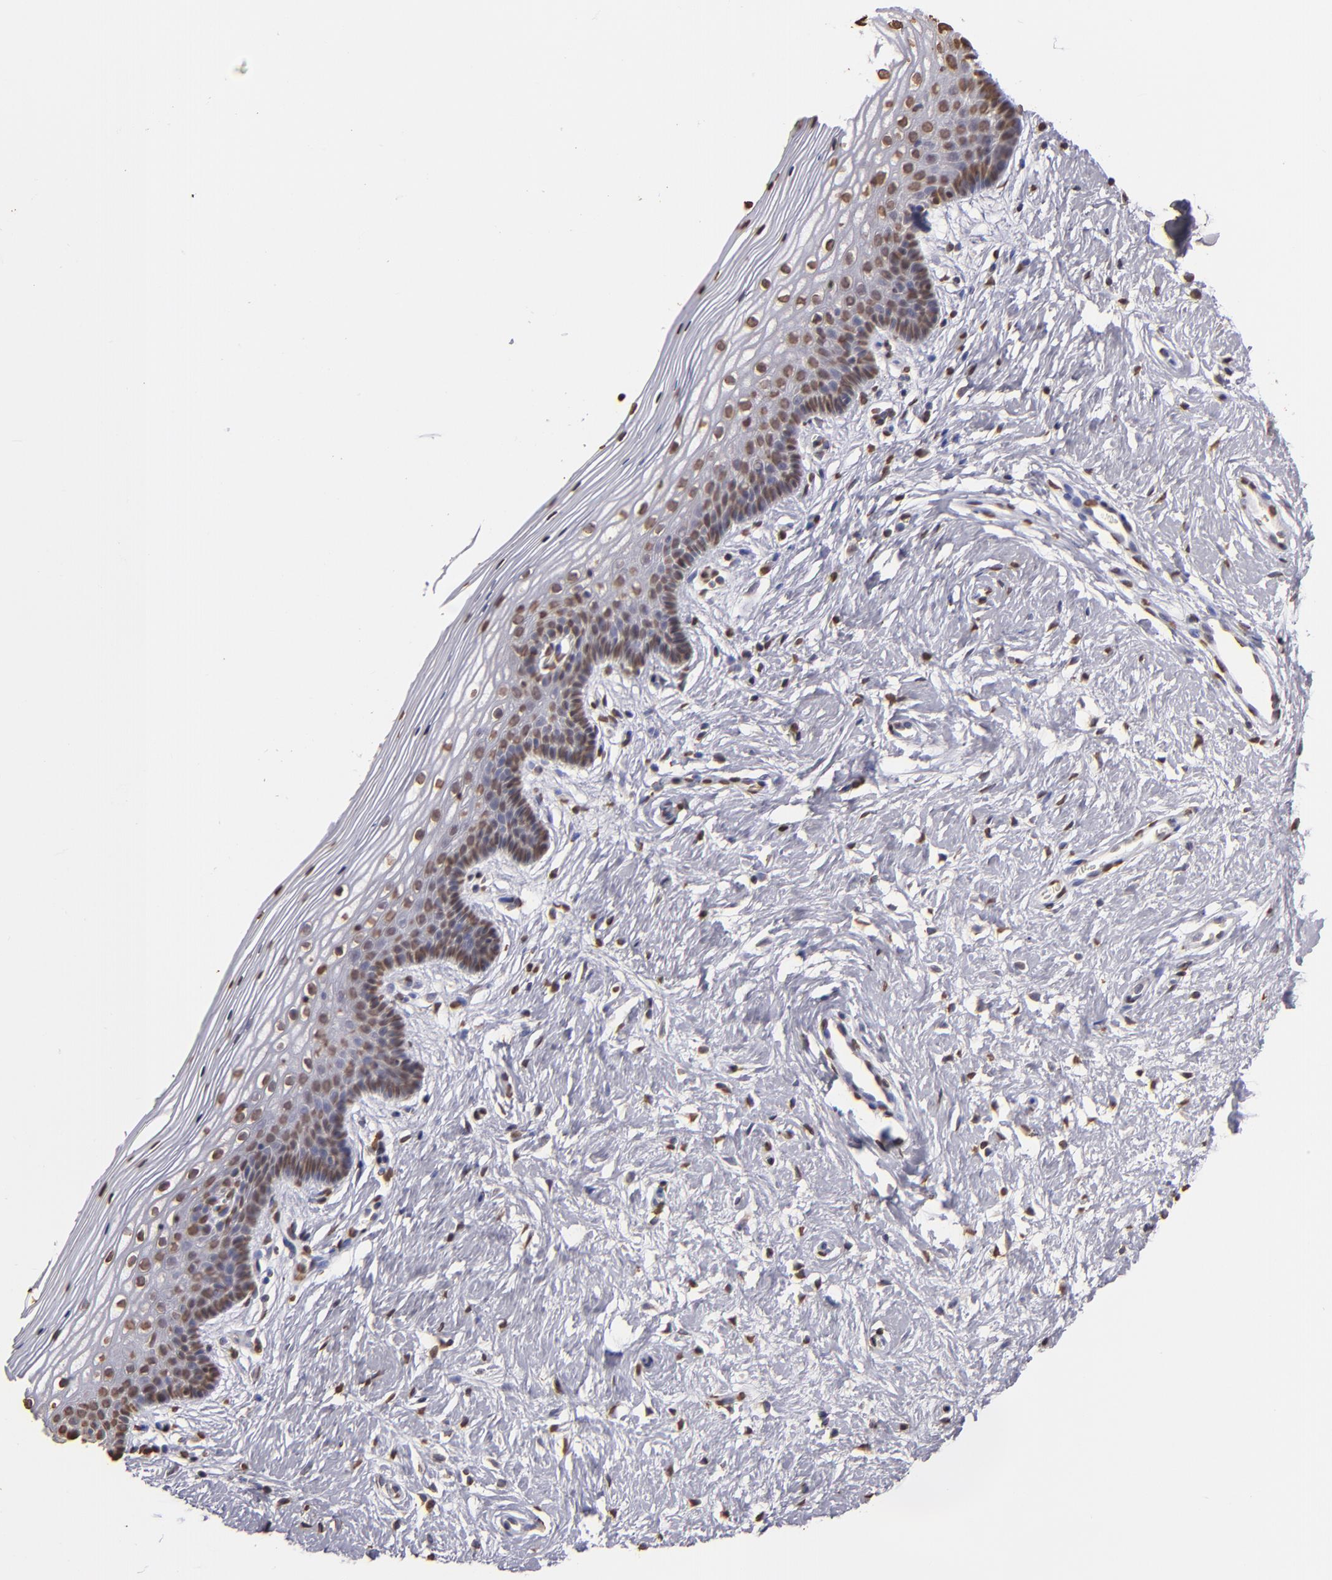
{"staining": {"intensity": "moderate", "quantity": "25%-75%", "location": "nuclear"}, "tissue": "vagina", "cell_type": "Squamous epithelial cells", "image_type": "normal", "snomed": [{"axis": "morphology", "description": "Normal tissue, NOS"}, {"axis": "topography", "description": "Vagina"}], "caption": "Squamous epithelial cells exhibit medium levels of moderate nuclear staining in about 25%-75% of cells in unremarkable vagina.", "gene": "LBX1", "patient": {"sex": "female", "age": 46}}